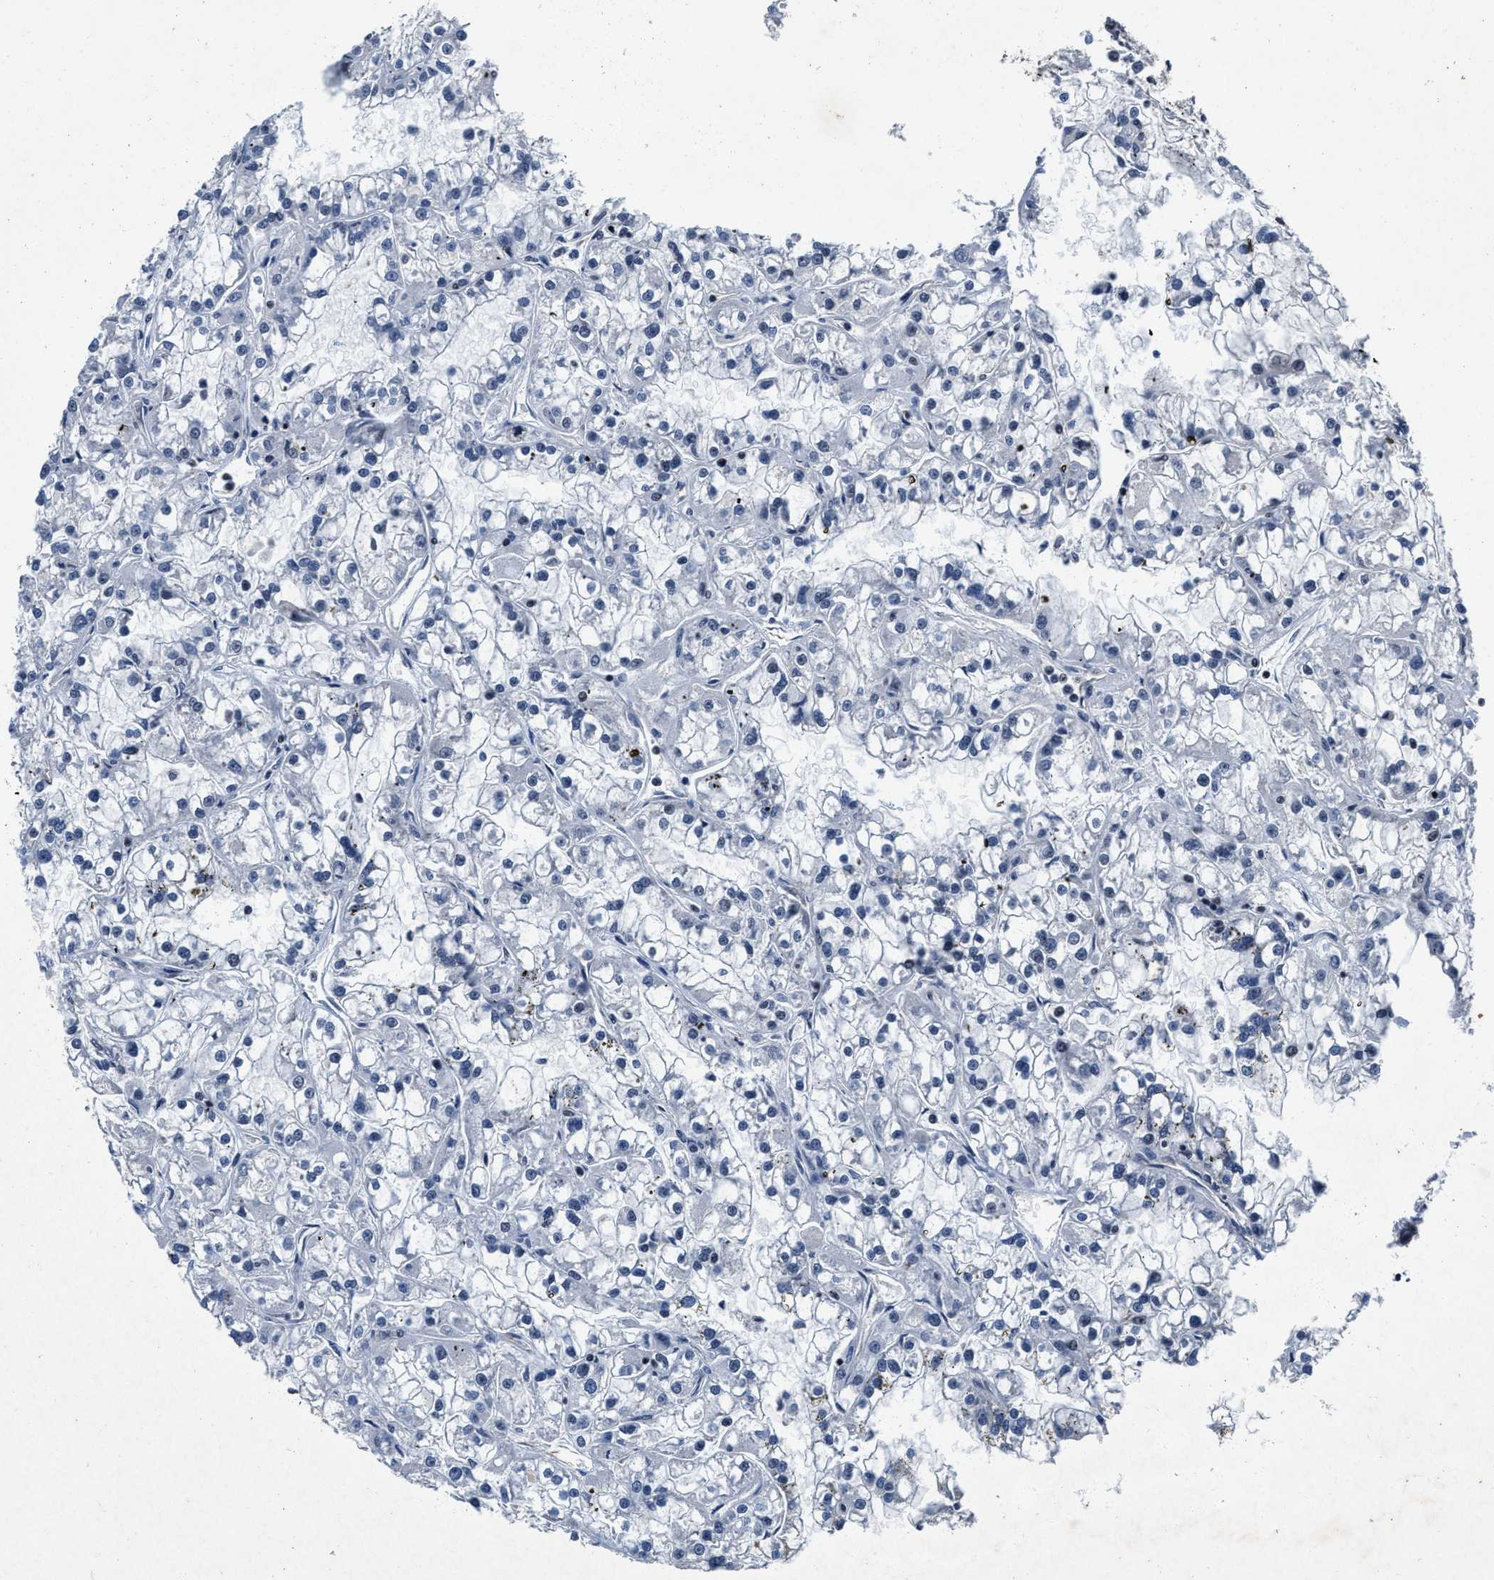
{"staining": {"intensity": "negative", "quantity": "none", "location": "none"}, "tissue": "renal cancer", "cell_type": "Tumor cells", "image_type": "cancer", "snomed": [{"axis": "morphology", "description": "Adenocarcinoma, NOS"}, {"axis": "topography", "description": "Kidney"}], "caption": "High magnification brightfield microscopy of adenocarcinoma (renal) stained with DAB (3,3'-diaminobenzidine) (brown) and counterstained with hematoxylin (blue): tumor cells show no significant expression.", "gene": "ZNF233", "patient": {"sex": "female", "age": 52}}